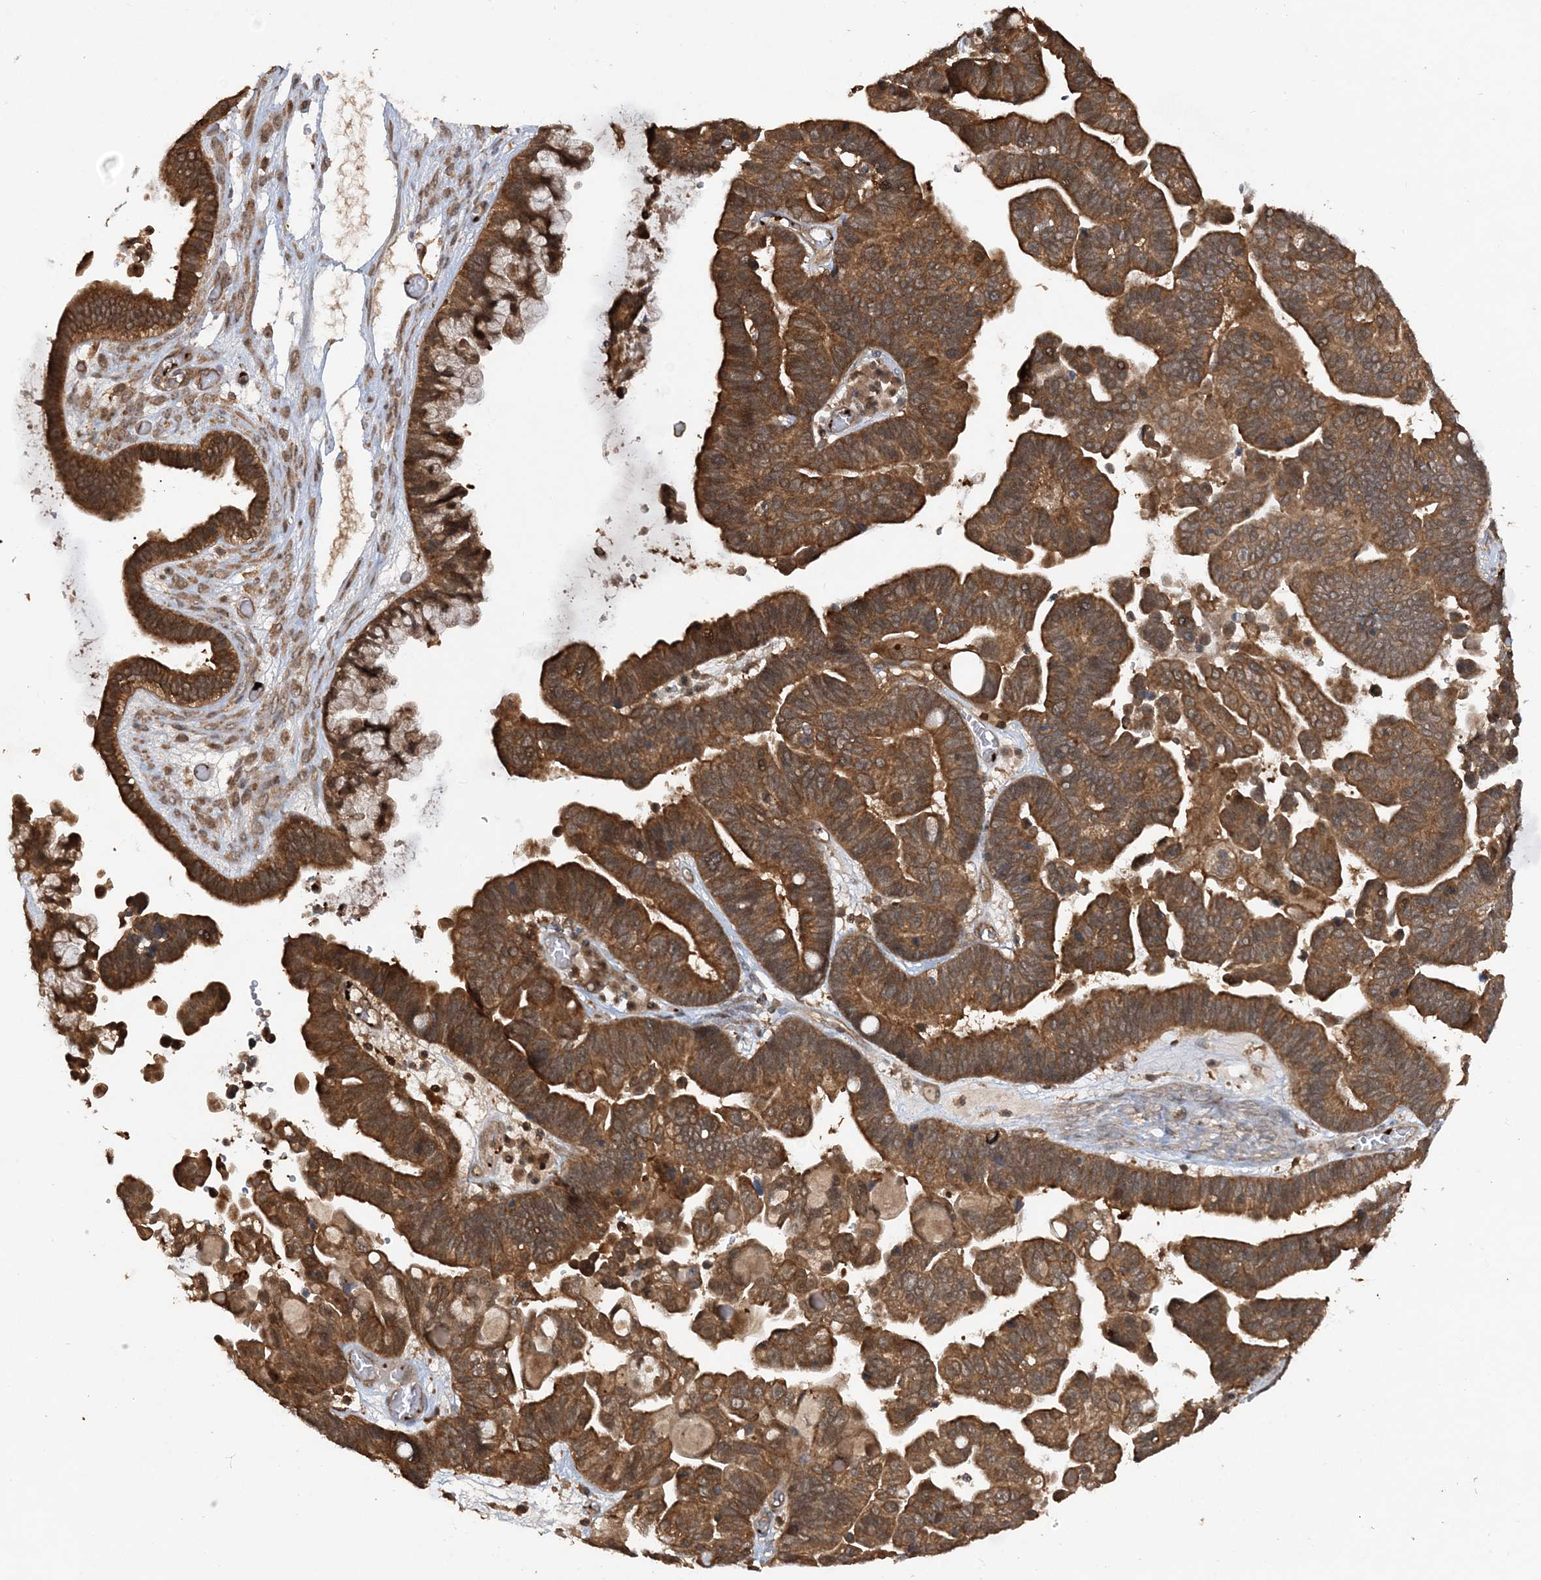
{"staining": {"intensity": "strong", "quantity": ">75%", "location": "cytoplasmic/membranous"}, "tissue": "ovarian cancer", "cell_type": "Tumor cells", "image_type": "cancer", "snomed": [{"axis": "morphology", "description": "Cystadenocarcinoma, serous, NOS"}, {"axis": "topography", "description": "Ovary"}], "caption": "A high amount of strong cytoplasmic/membranous staining is present in about >75% of tumor cells in serous cystadenocarcinoma (ovarian) tissue.", "gene": "ACYP1", "patient": {"sex": "female", "age": 56}}